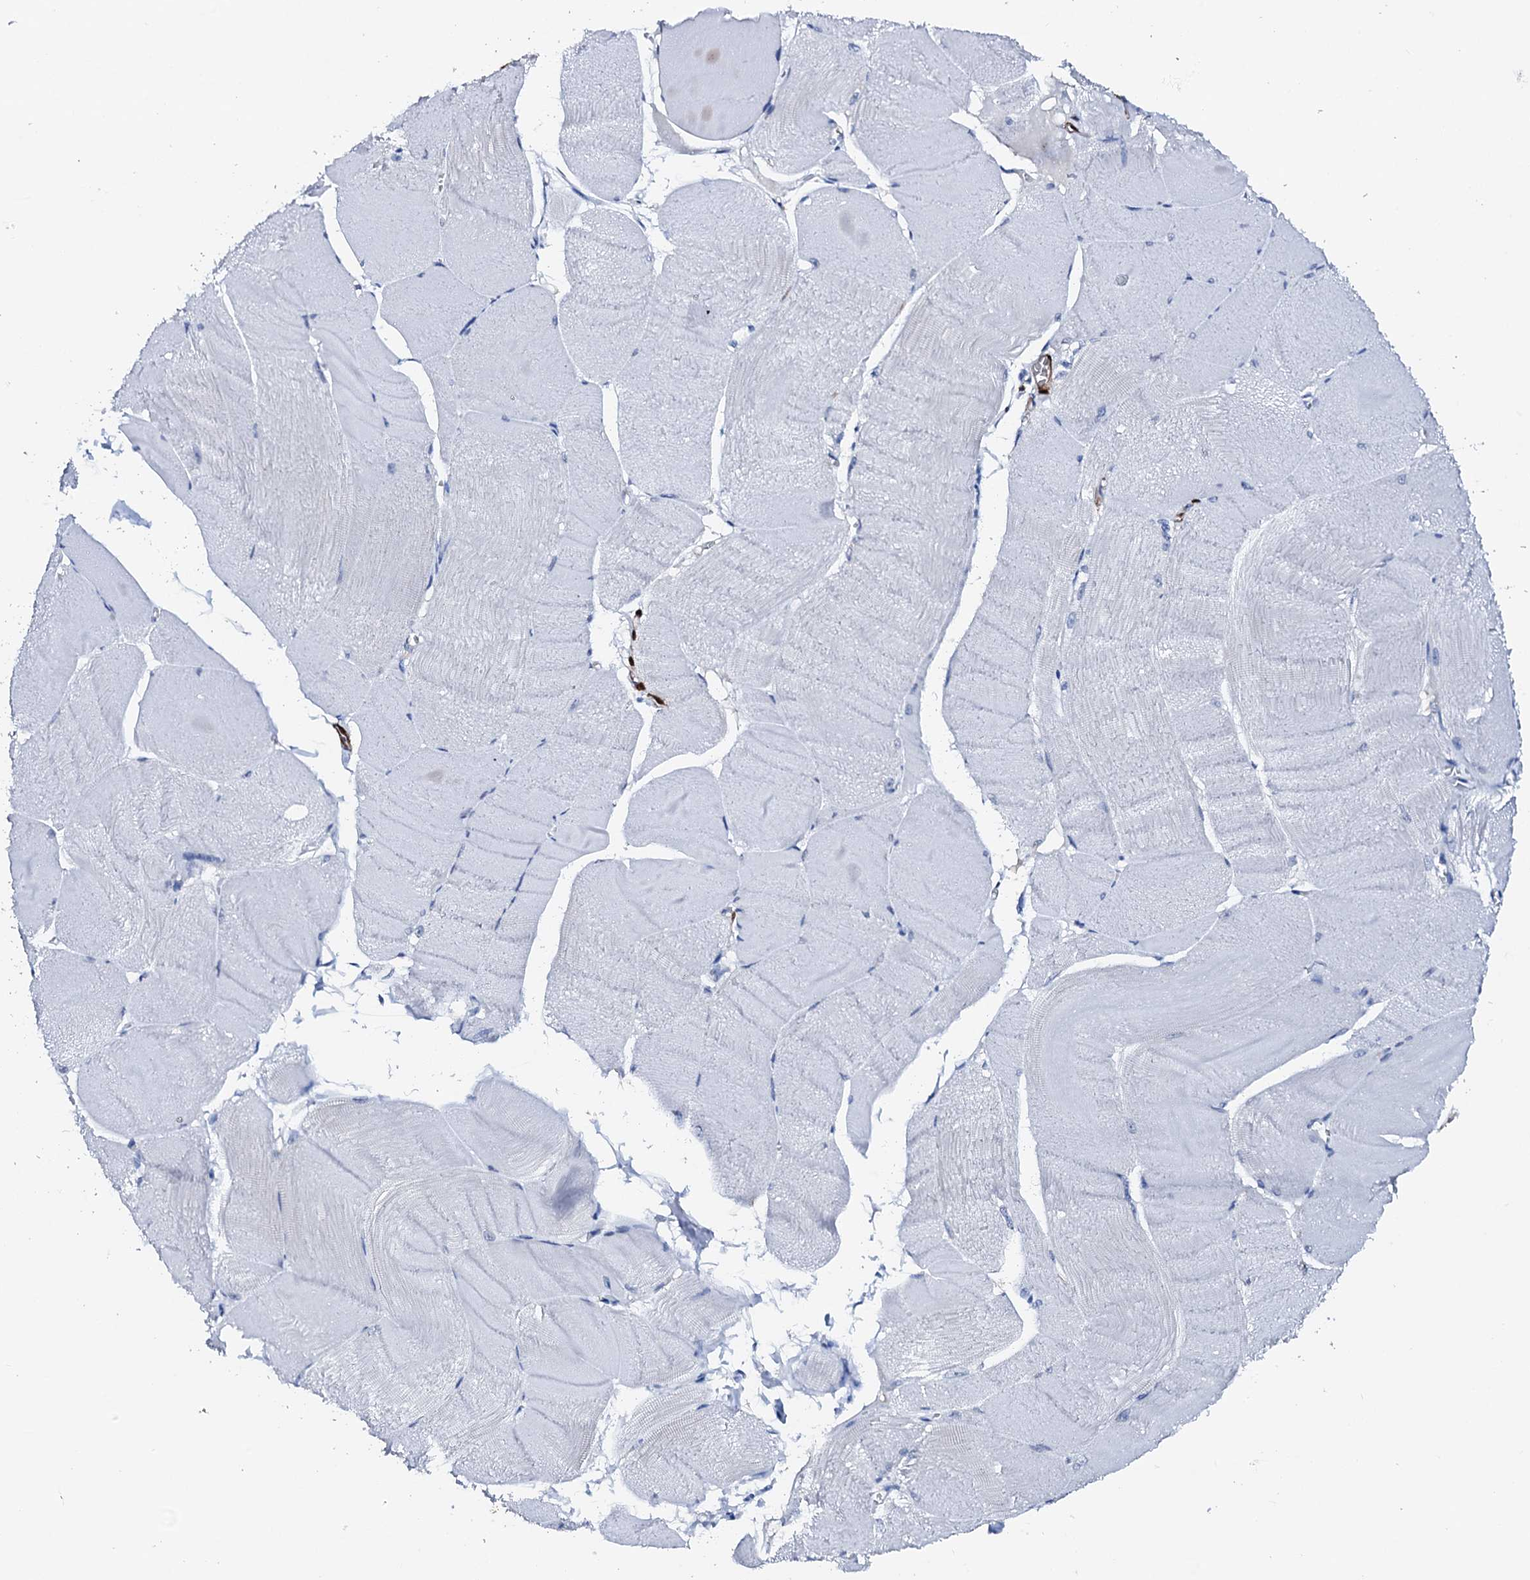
{"staining": {"intensity": "negative", "quantity": "none", "location": "none"}, "tissue": "skeletal muscle", "cell_type": "Myocytes", "image_type": "normal", "snomed": [{"axis": "morphology", "description": "Normal tissue, NOS"}, {"axis": "morphology", "description": "Basal cell carcinoma"}, {"axis": "topography", "description": "Skeletal muscle"}], "caption": "The micrograph exhibits no staining of myocytes in benign skeletal muscle.", "gene": "NRIP2", "patient": {"sex": "female", "age": 64}}